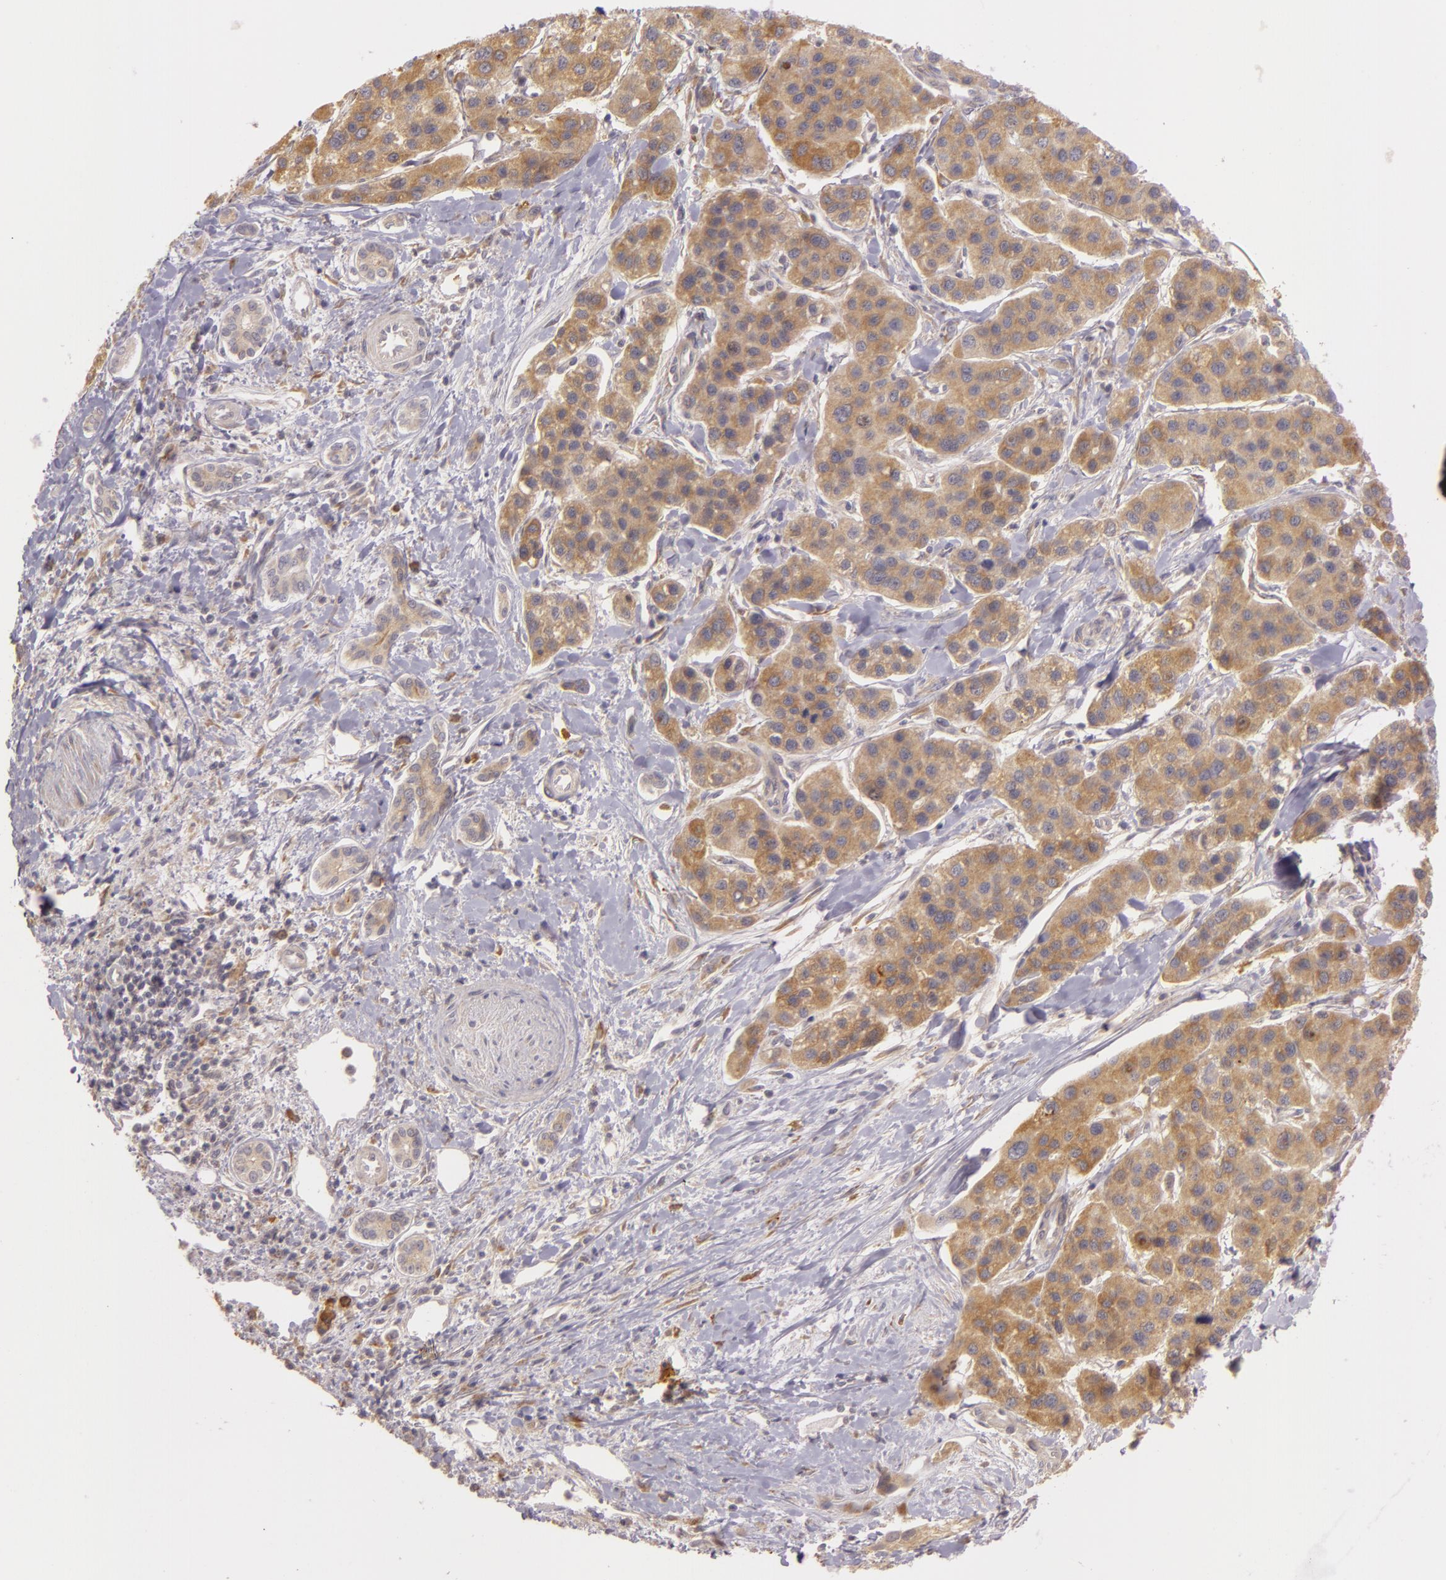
{"staining": {"intensity": "moderate", "quantity": ">75%", "location": "cytoplasmic/membranous"}, "tissue": "liver cancer", "cell_type": "Tumor cells", "image_type": "cancer", "snomed": [{"axis": "morphology", "description": "Carcinoma, Hepatocellular, NOS"}, {"axis": "topography", "description": "Liver"}], "caption": "Liver cancer was stained to show a protein in brown. There is medium levels of moderate cytoplasmic/membranous staining in approximately >75% of tumor cells.", "gene": "PPP1R3F", "patient": {"sex": "female", "age": 85}}